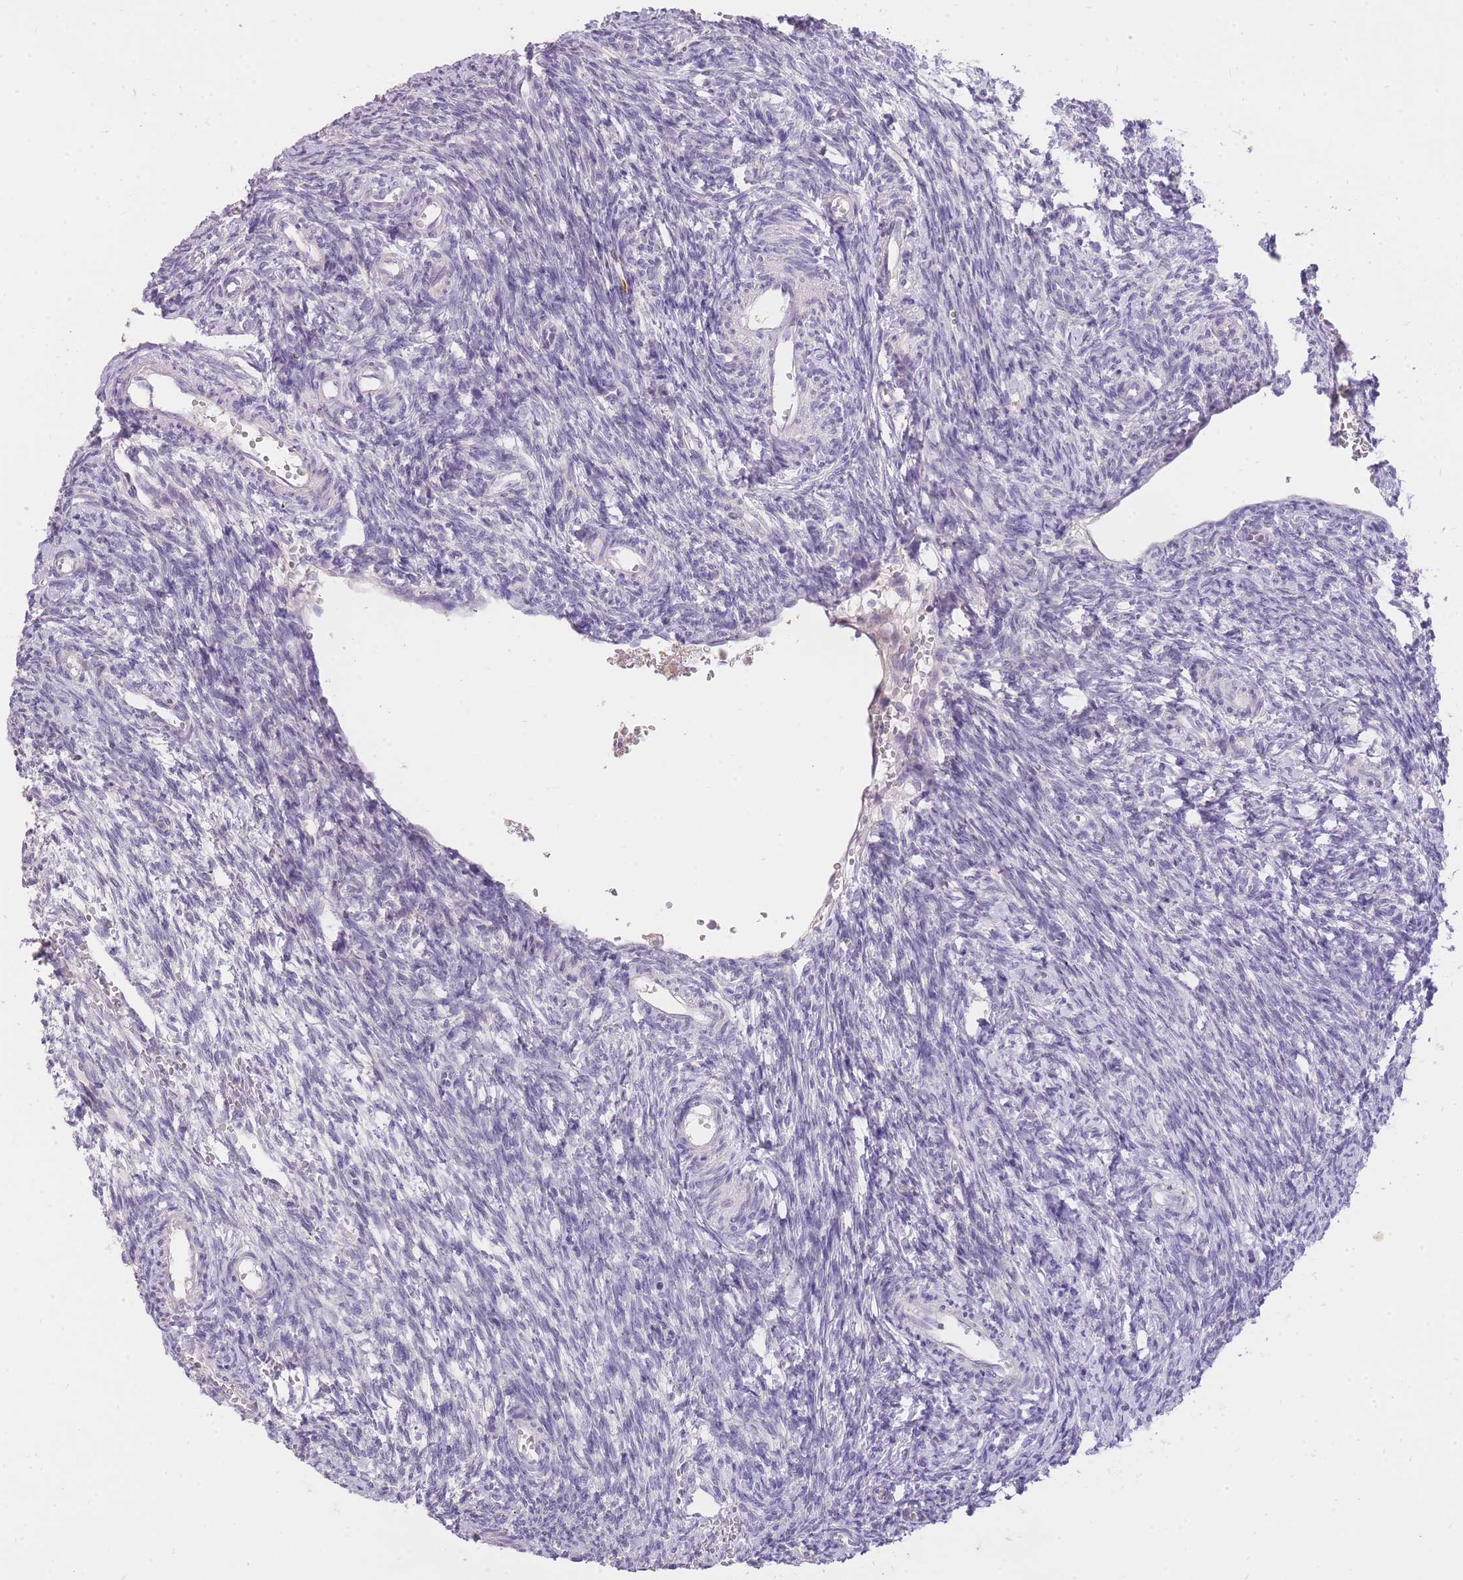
{"staining": {"intensity": "negative", "quantity": "none", "location": "none"}, "tissue": "ovary", "cell_type": "Ovarian stroma cells", "image_type": "normal", "snomed": [{"axis": "morphology", "description": "Normal tissue, NOS"}, {"axis": "topography", "description": "Ovary"}], "caption": "The immunohistochemistry image has no significant staining in ovarian stroma cells of ovary. (Stains: DAB (3,3'-diaminobenzidine) immunohistochemistry with hematoxylin counter stain, Microscopy: brightfield microscopy at high magnification).", "gene": "FRG2B", "patient": {"sex": "female", "age": 39}}